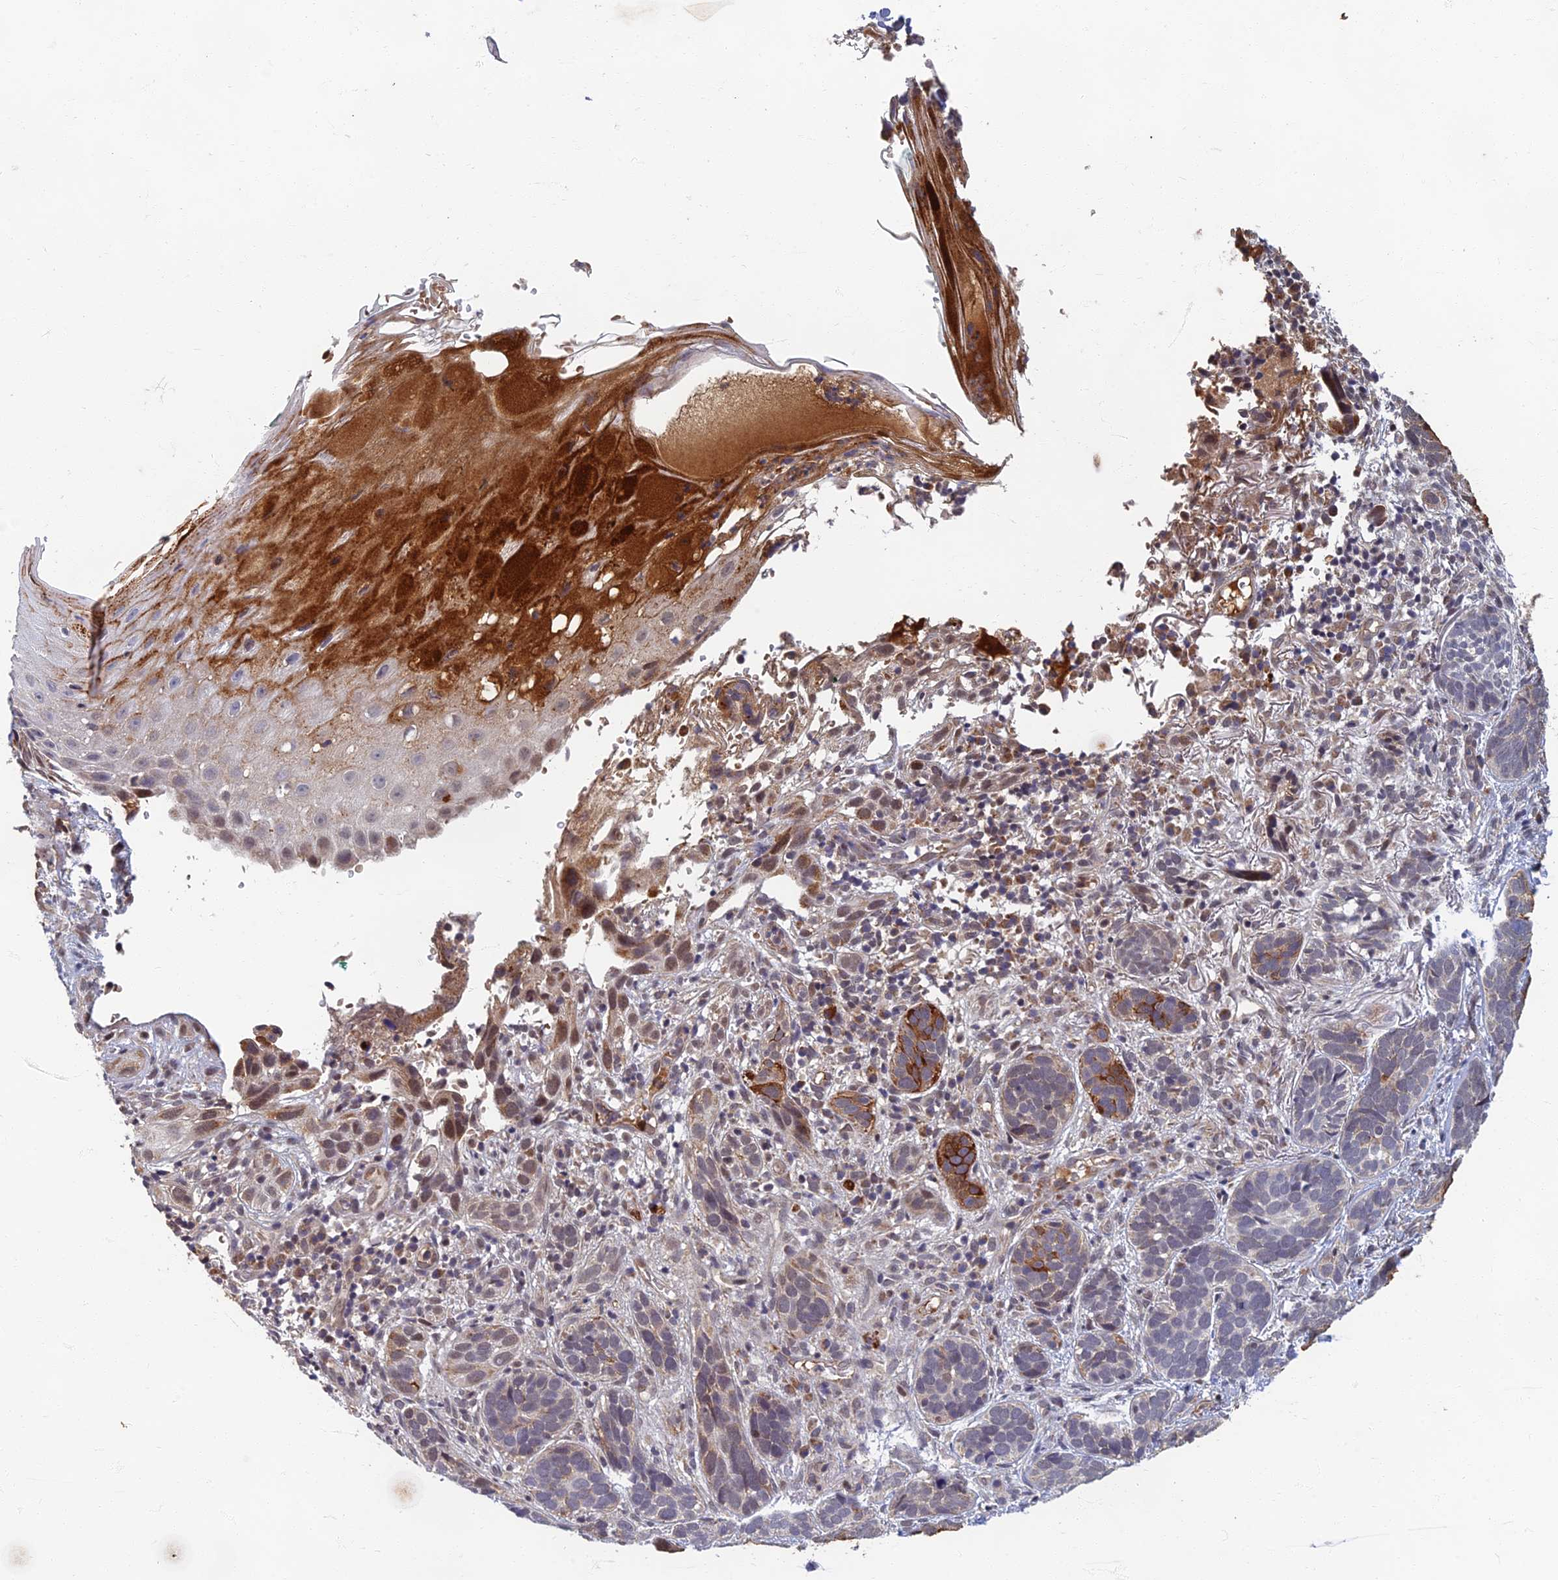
{"staining": {"intensity": "negative", "quantity": "none", "location": "none"}, "tissue": "skin cancer", "cell_type": "Tumor cells", "image_type": "cancer", "snomed": [{"axis": "morphology", "description": "Basal cell carcinoma"}, {"axis": "topography", "description": "Skin"}], "caption": "Immunohistochemistry histopathology image of skin cancer (basal cell carcinoma) stained for a protein (brown), which reveals no staining in tumor cells.", "gene": "EARS2", "patient": {"sex": "male", "age": 71}}